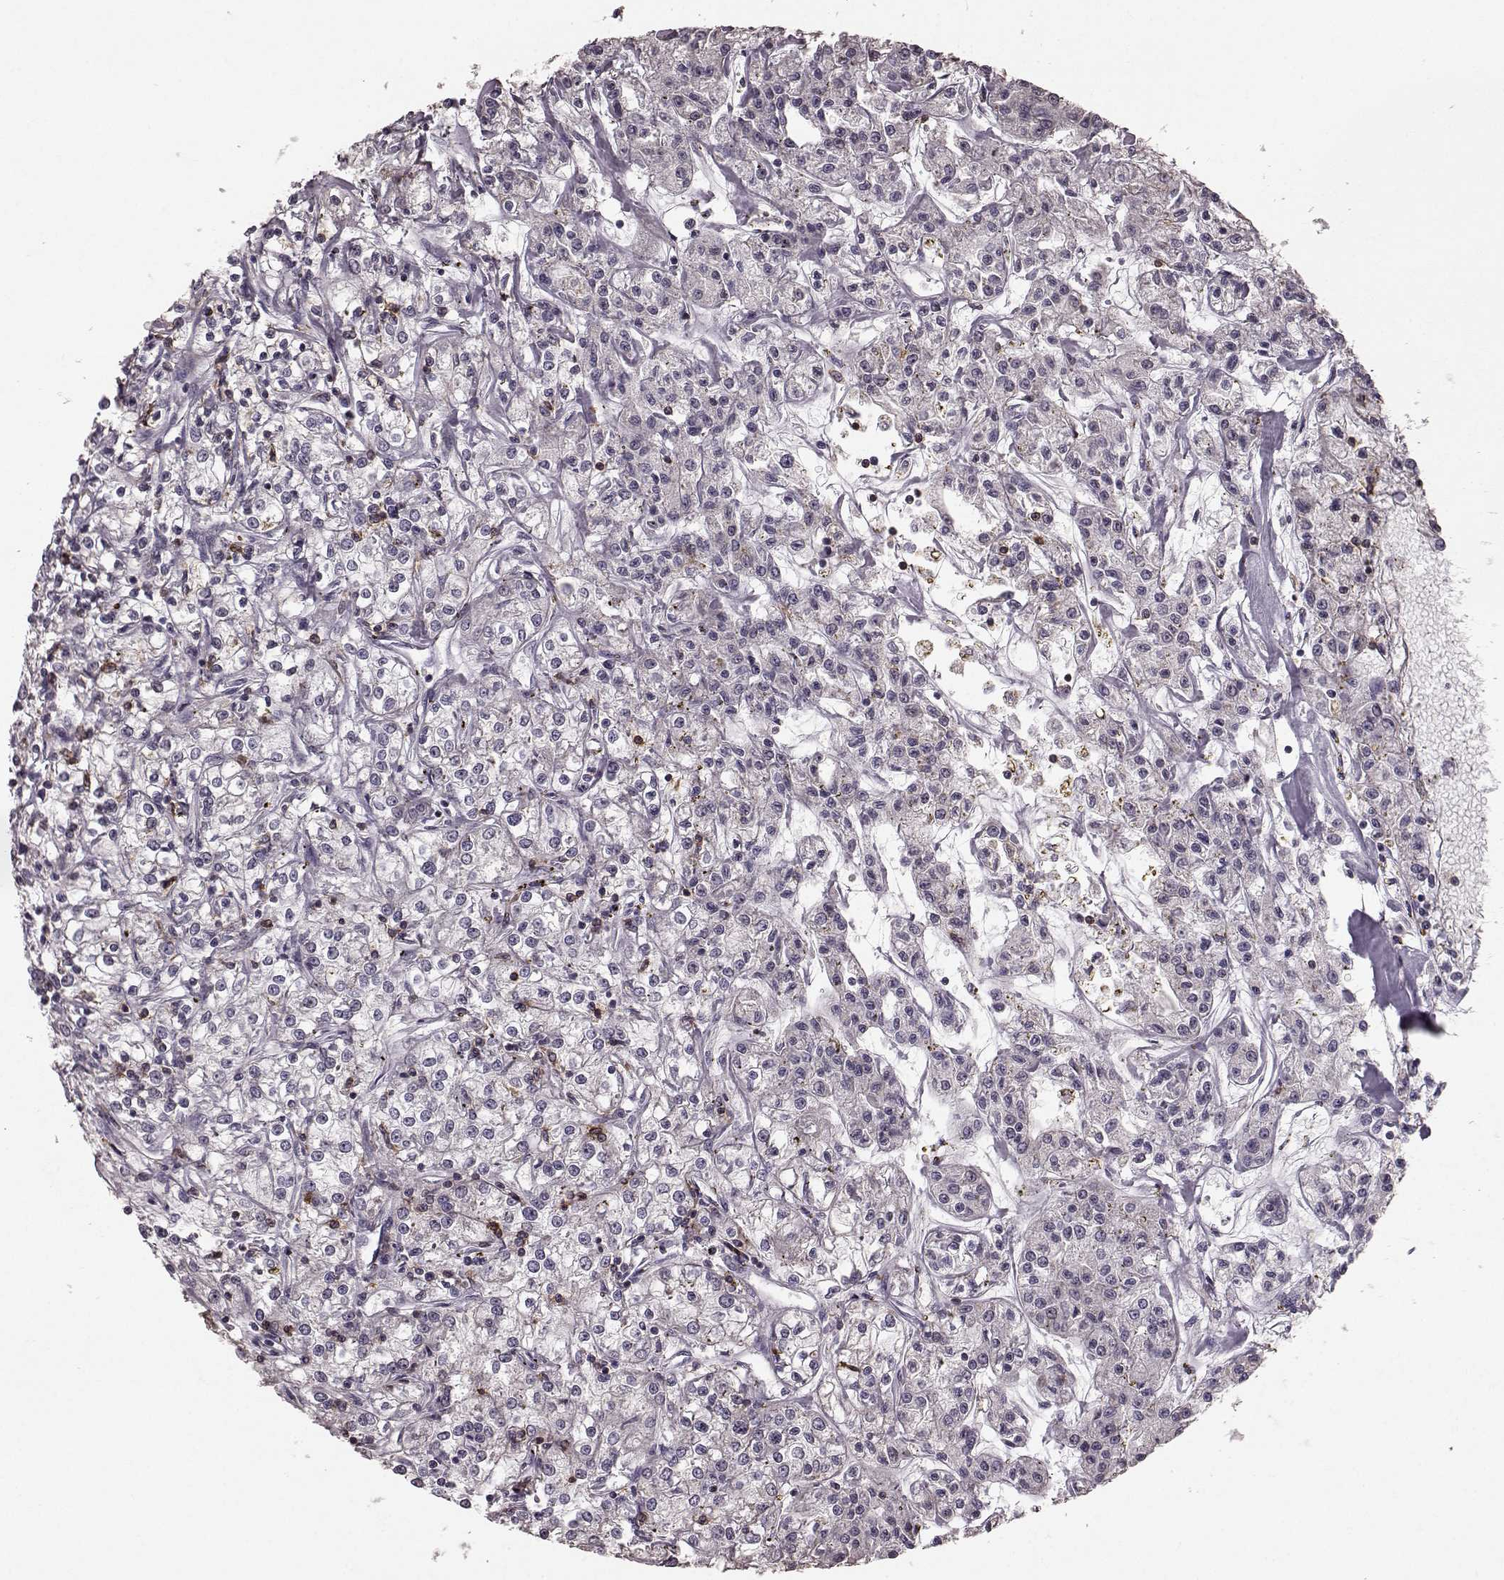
{"staining": {"intensity": "negative", "quantity": "none", "location": "none"}, "tissue": "renal cancer", "cell_type": "Tumor cells", "image_type": "cancer", "snomed": [{"axis": "morphology", "description": "Adenocarcinoma, NOS"}, {"axis": "topography", "description": "Kidney"}], "caption": "The image reveals no significant positivity in tumor cells of adenocarcinoma (renal). Brightfield microscopy of IHC stained with DAB (3,3'-diaminobenzidine) (brown) and hematoxylin (blue), captured at high magnification.", "gene": "PDCD1", "patient": {"sex": "female", "age": 59}}